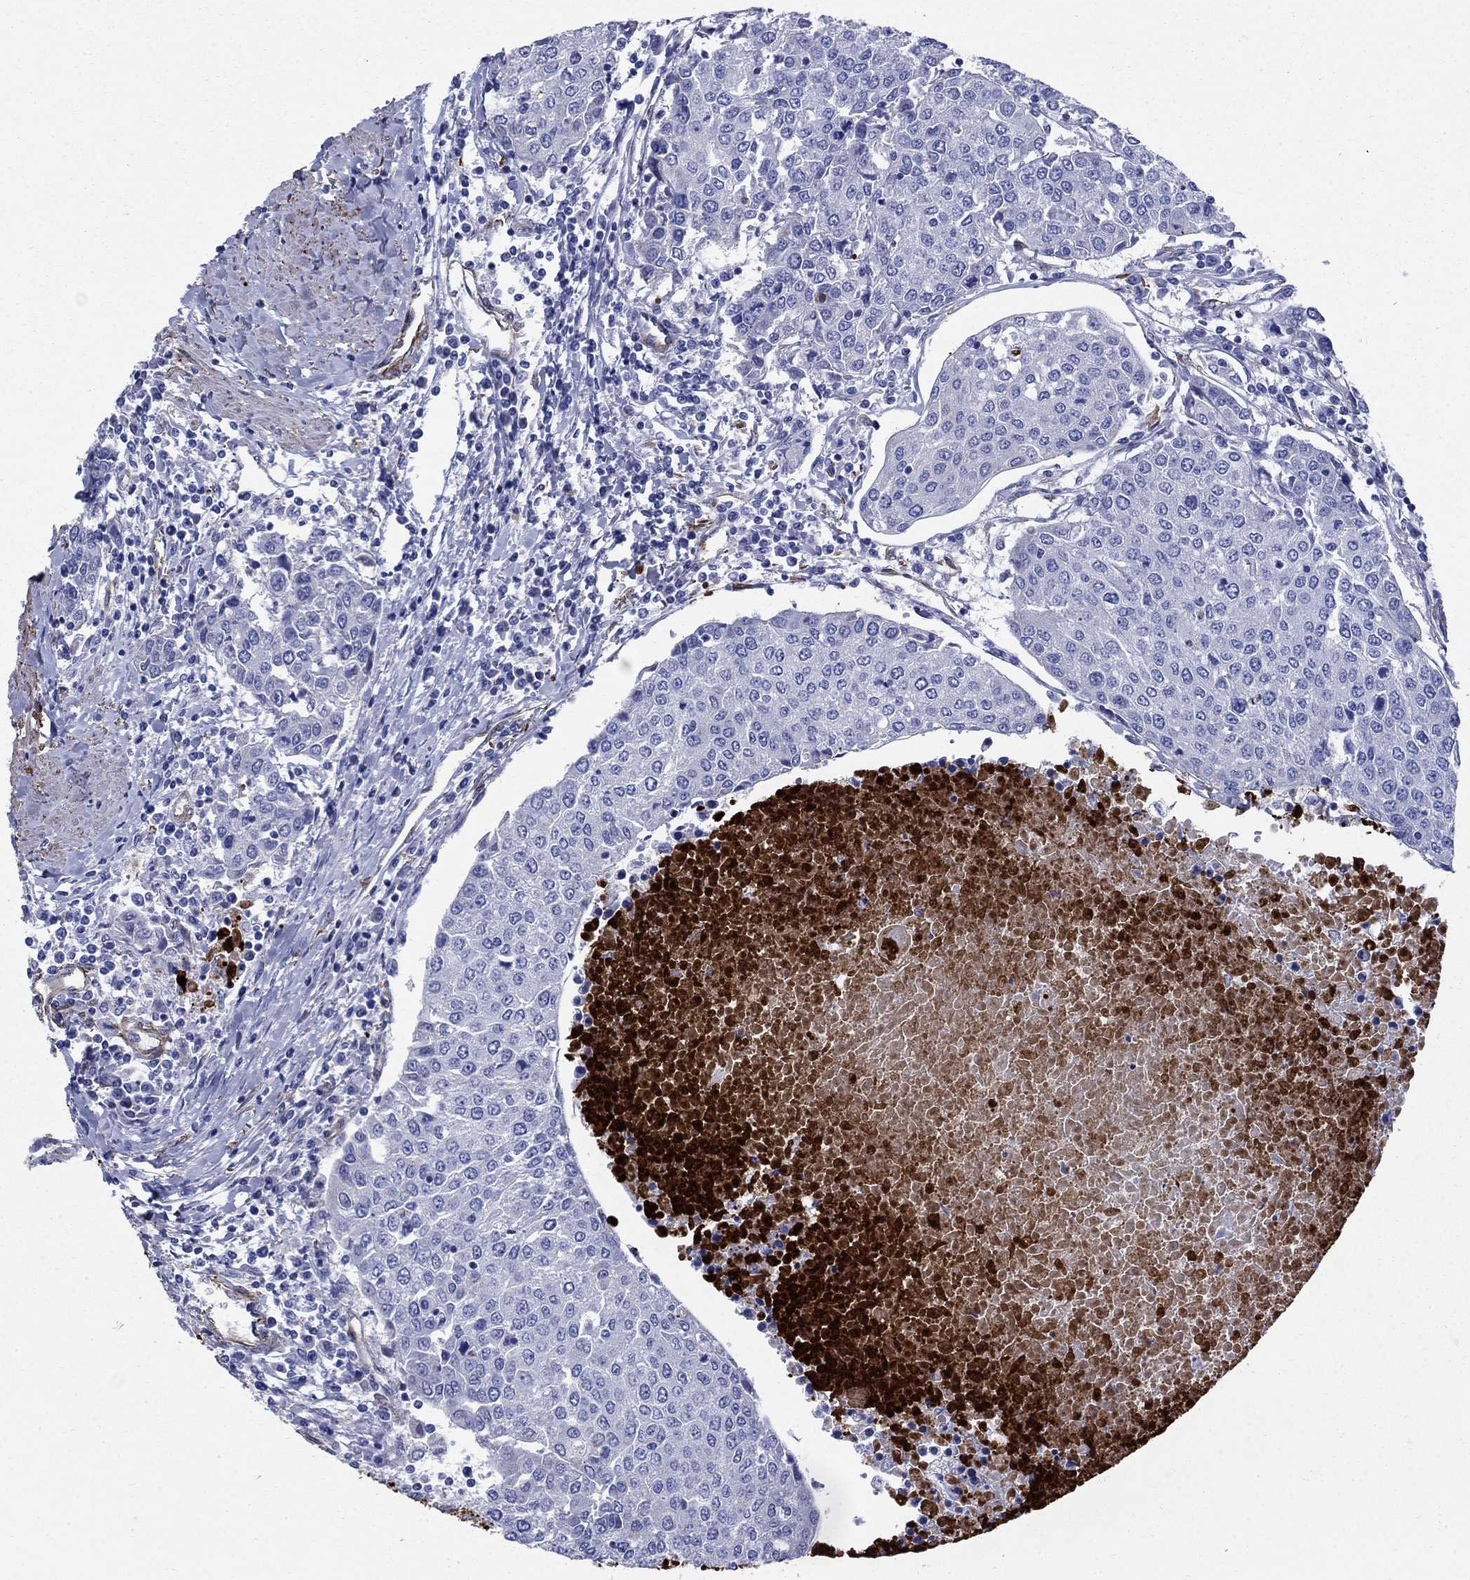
{"staining": {"intensity": "negative", "quantity": "none", "location": "none"}, "tissue": "urothelial cancer", "cell_type": "Tumor cells", "image_type": "cancer", "snomed": [{"axis": "morphology", "description": "Urothelial carcinoma, High grade"}, {"axis": "topography", "description": "Urinary bladder"}], "caption": "Immunohistochemistry (IHC) histopathology image of neoplastic tissue: human urothelial cancer stained with DAB (3,3'-diaminobenzidine) shows no significant protein expression in tumor cells.", "gene": "VTN", "patient": {"sex": "female", "age": 85}}